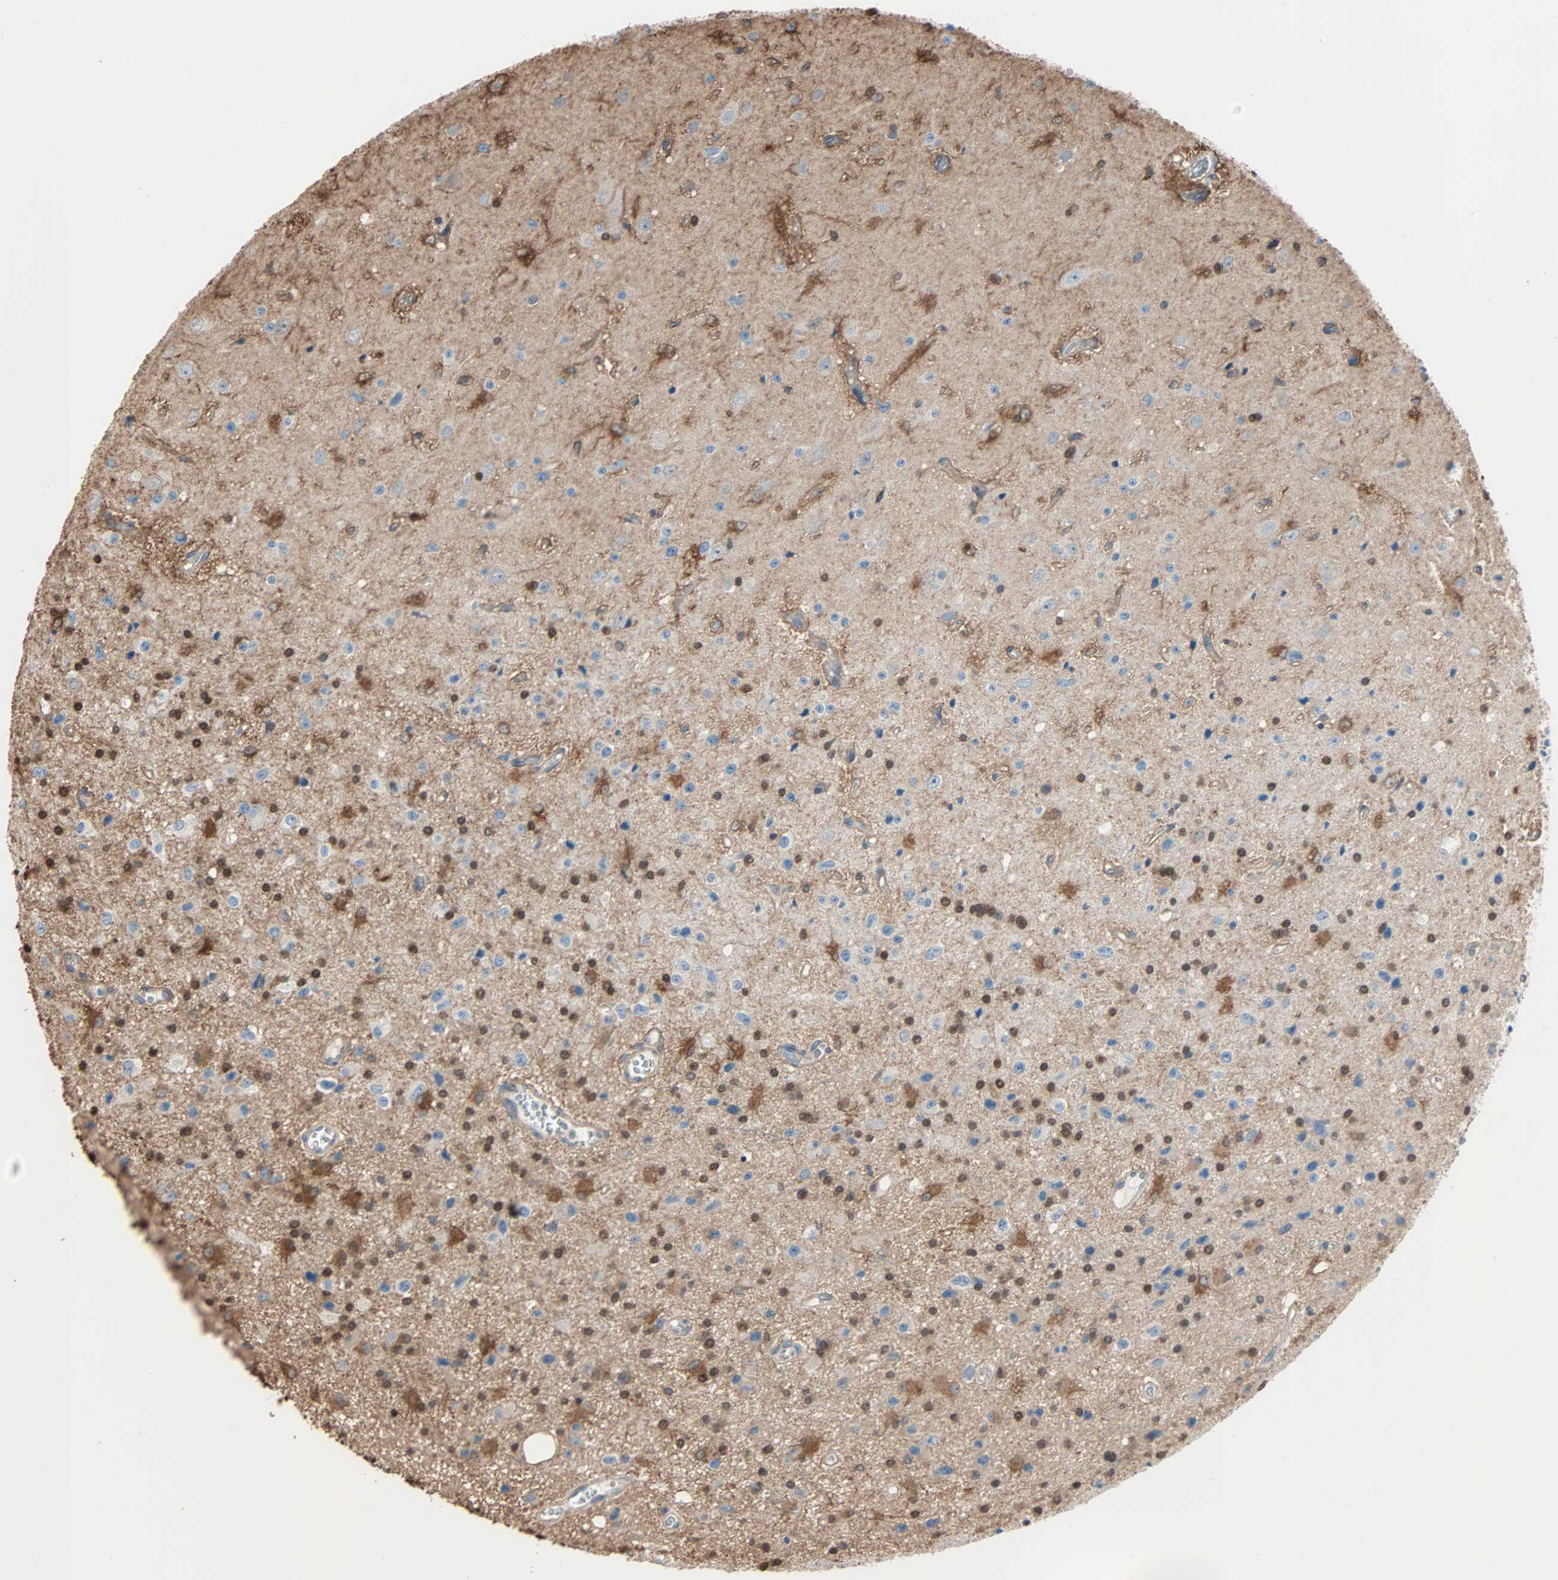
{"staining": {"intensity": "moderate", "quantity": ">75%", "location": "cytoplasmic/membranous,nuclear"}, "tissue": "glioma", "cell_type": "Tumor cells", "image_type": "cancer", "snomed": [{"axis": "morphology", "description": "Glioma, malignant, Low grade"}, {"axis": "topography", "description": "Brain"}], "caption": "Brown immunohistochemical staining in malignant low-grade glioma exhibits moderate cytoplasmic/membranous and nuclear staining in about >75% of tumor cells.", "gene": "PRDX1", "patient": {"sex": "male", "age": 58}}